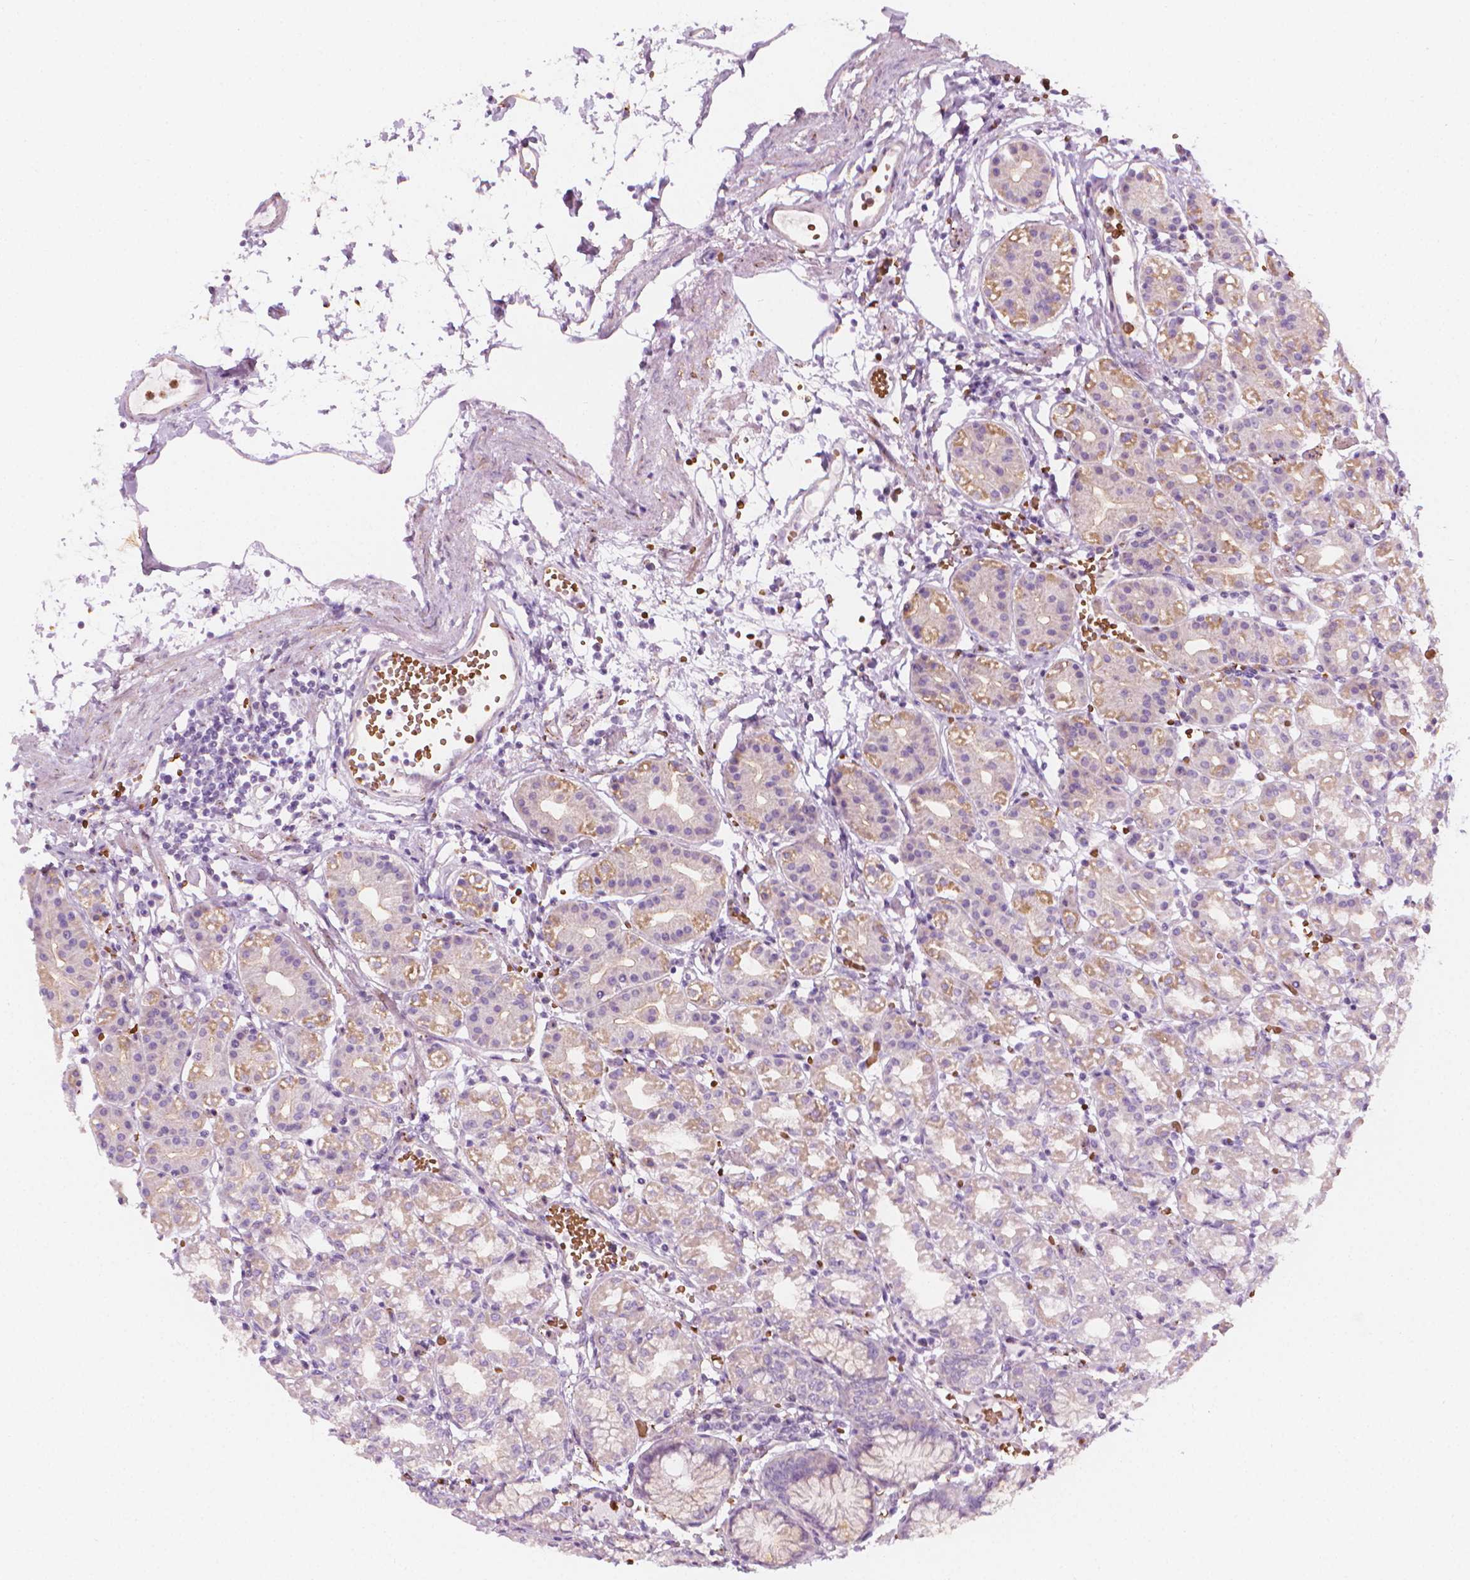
{"staining": {"intensity": "strong", "quantity": "<25%", "location": "cytoplasmic/membranous"}, "tissue": "stomach", "cell_type": "Glandular cells", "image_type": "normal", "snomed": [{"axis": "morphology", "description": "Normal tissue, NOS"}, {"axis": "topography", "description": "Skeletal muscle"}, {"axis": "topography", "description": "Stomach"}], "caption": "Strong cytoplasmic/membranous staining for a protein is seen in approximately <25% of glandular cells of unremarkable stomach using immunohistochemistry.", "gene": "CES1", "patient": {"sex": "female", "age": 57}}